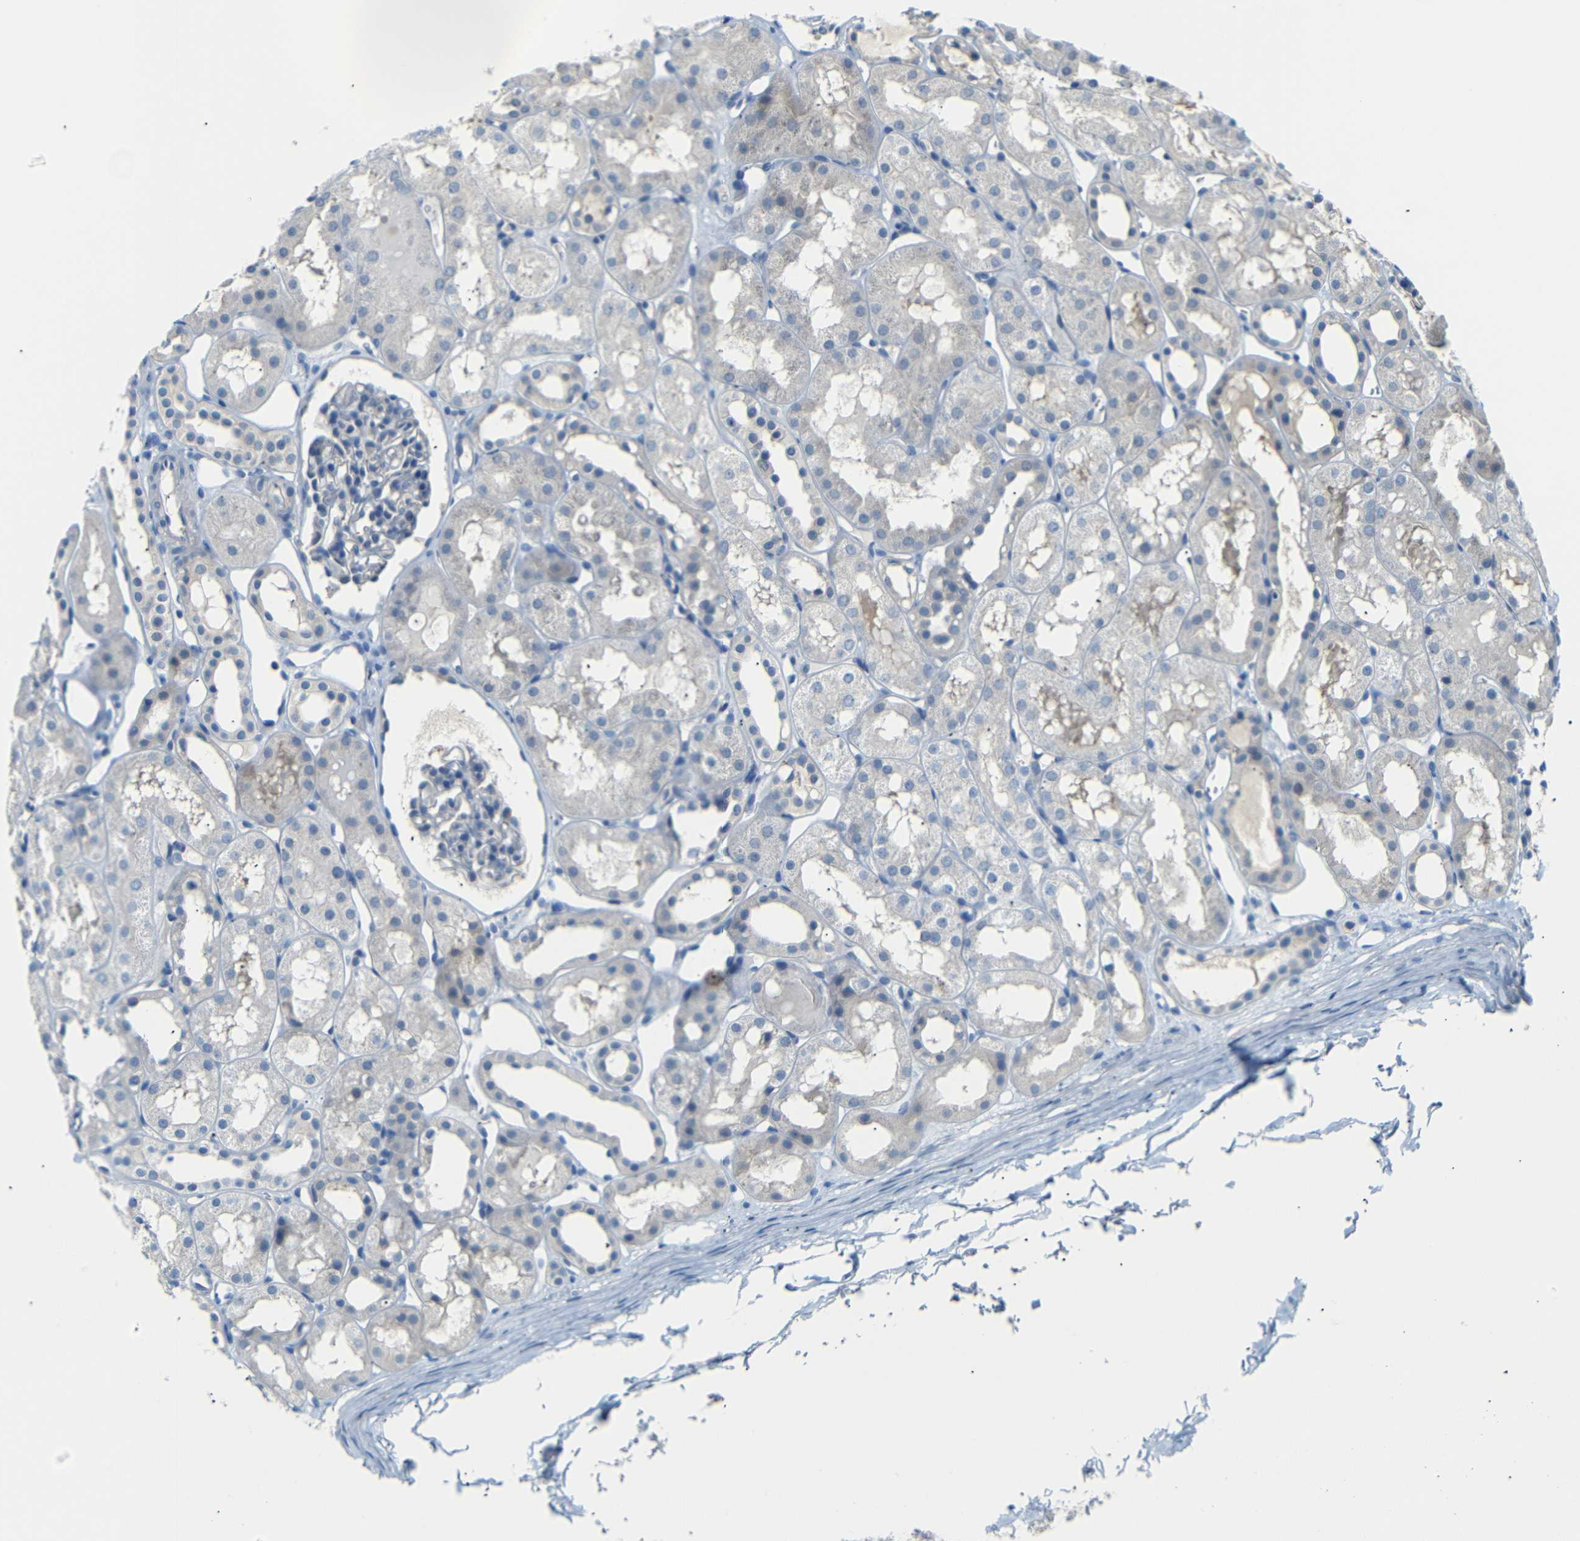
{"staining": {"intensity": "negative", "quantity": "none", "location": "none"}, "tissue": "kidney", "cell_type": "Cells in glomeruli", "image_type": "normal", "snomed": [{"axis": "morphology", "description": "Normal tissue, NOS"}, {"axis": "topography", "description": "Kidney"}, {"axis": "topography", "description": "Urinary bladder"}], "caption": "Immunohistochemistry (IHC) of normal kidney demonstrates no expression in cells in glomeruli.", "gene": "SFN", "patient": {"sex": "male", "age": 16}}